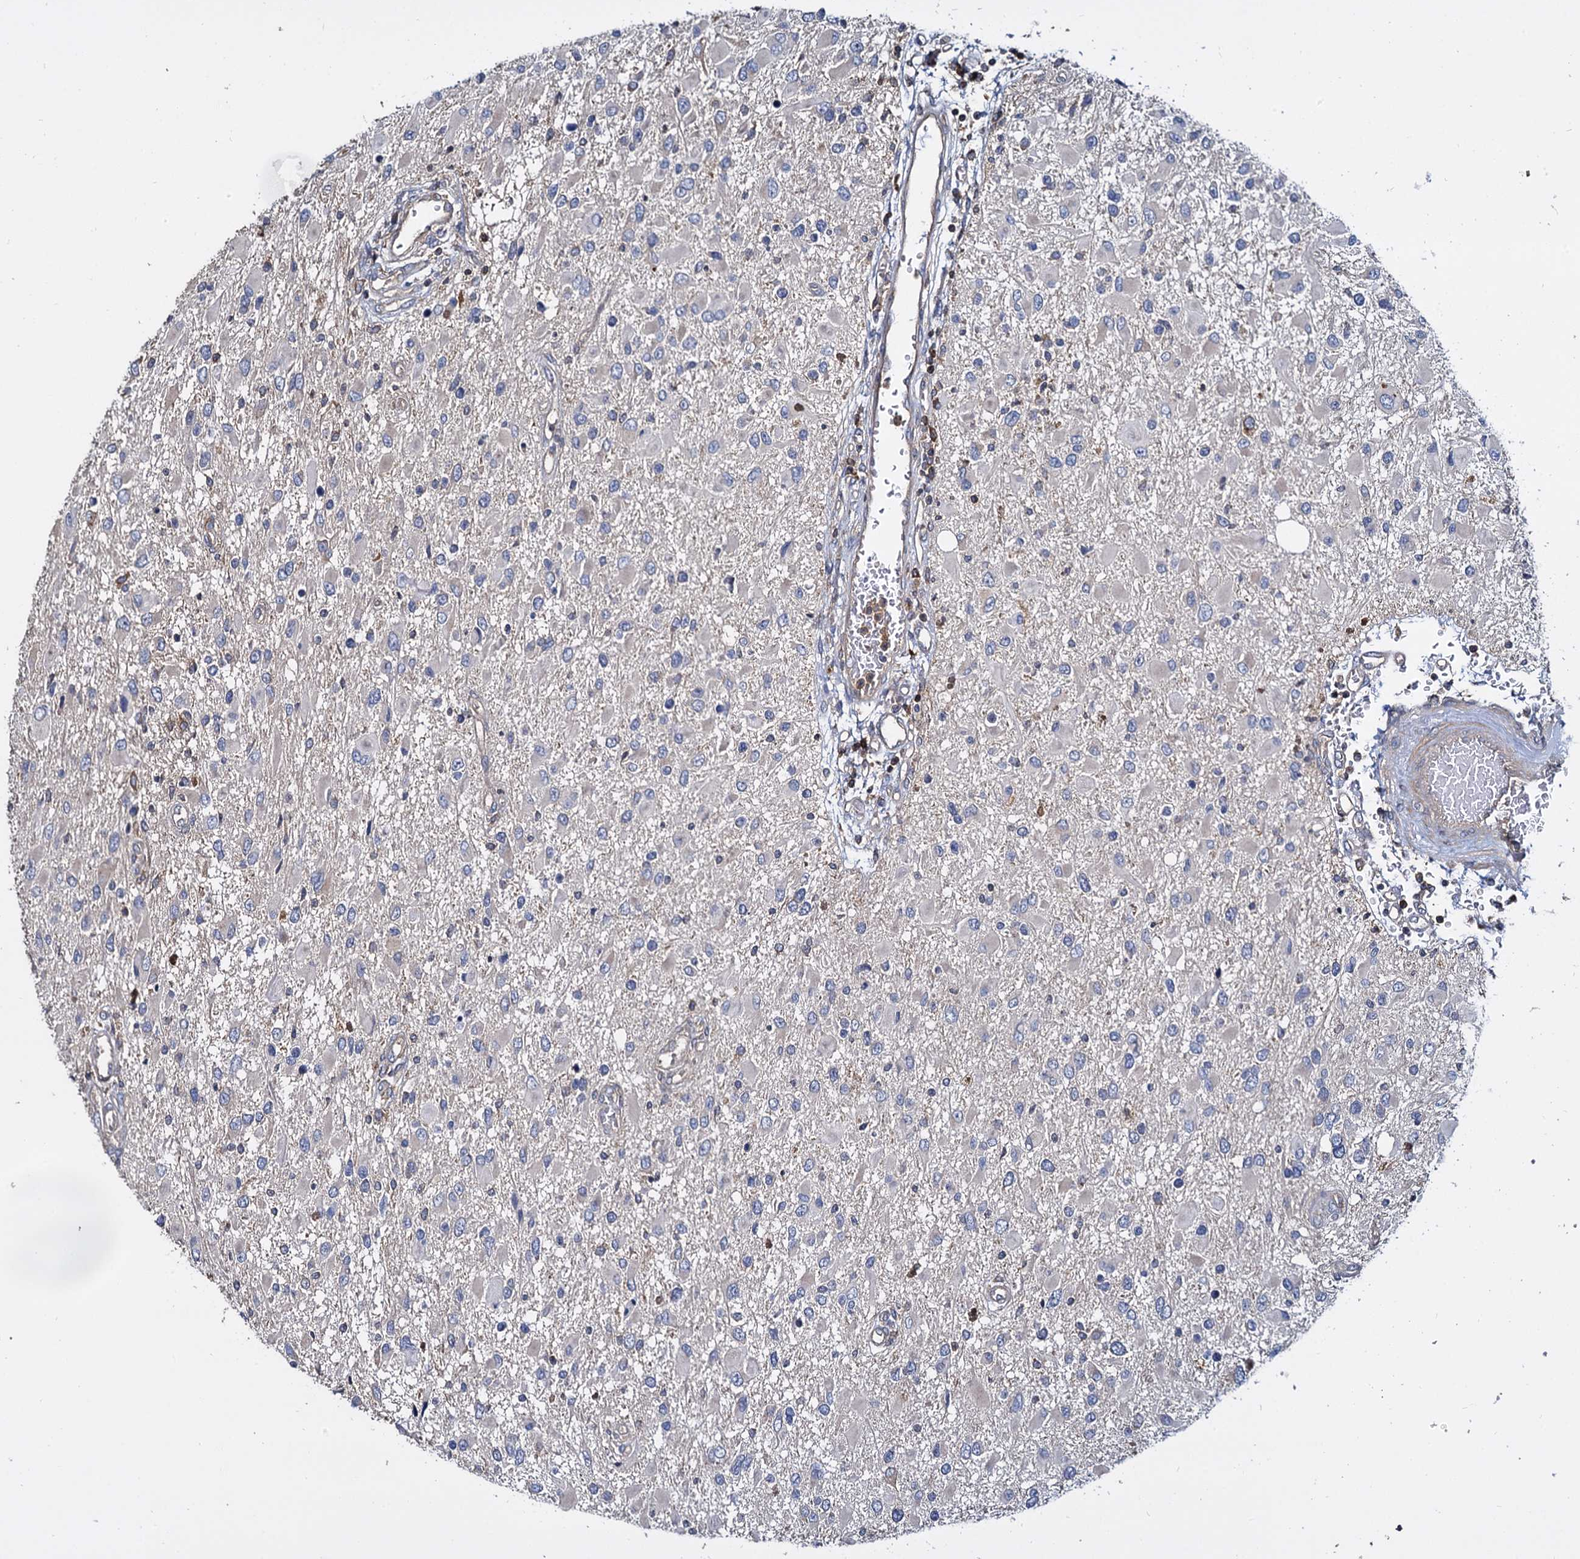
{"staining": {"intensity": "negative", "quantity": "none", "location": "none"}, "tissue": "glioma", "cell_type": "Tumor cells", "image_type": "cancer", "snomed": [{"axis": "morphology", "description": "Glioma, malignant, High grade"}, {"axis": "topography", "description": "Brain"}], "caption": "An immunohistochemistry micrograph of glioma is shown. There is no staining in tumor cells of glioma.", "gene": "ANKRD13A", "patient": {"sex": "male", "age": 53}}